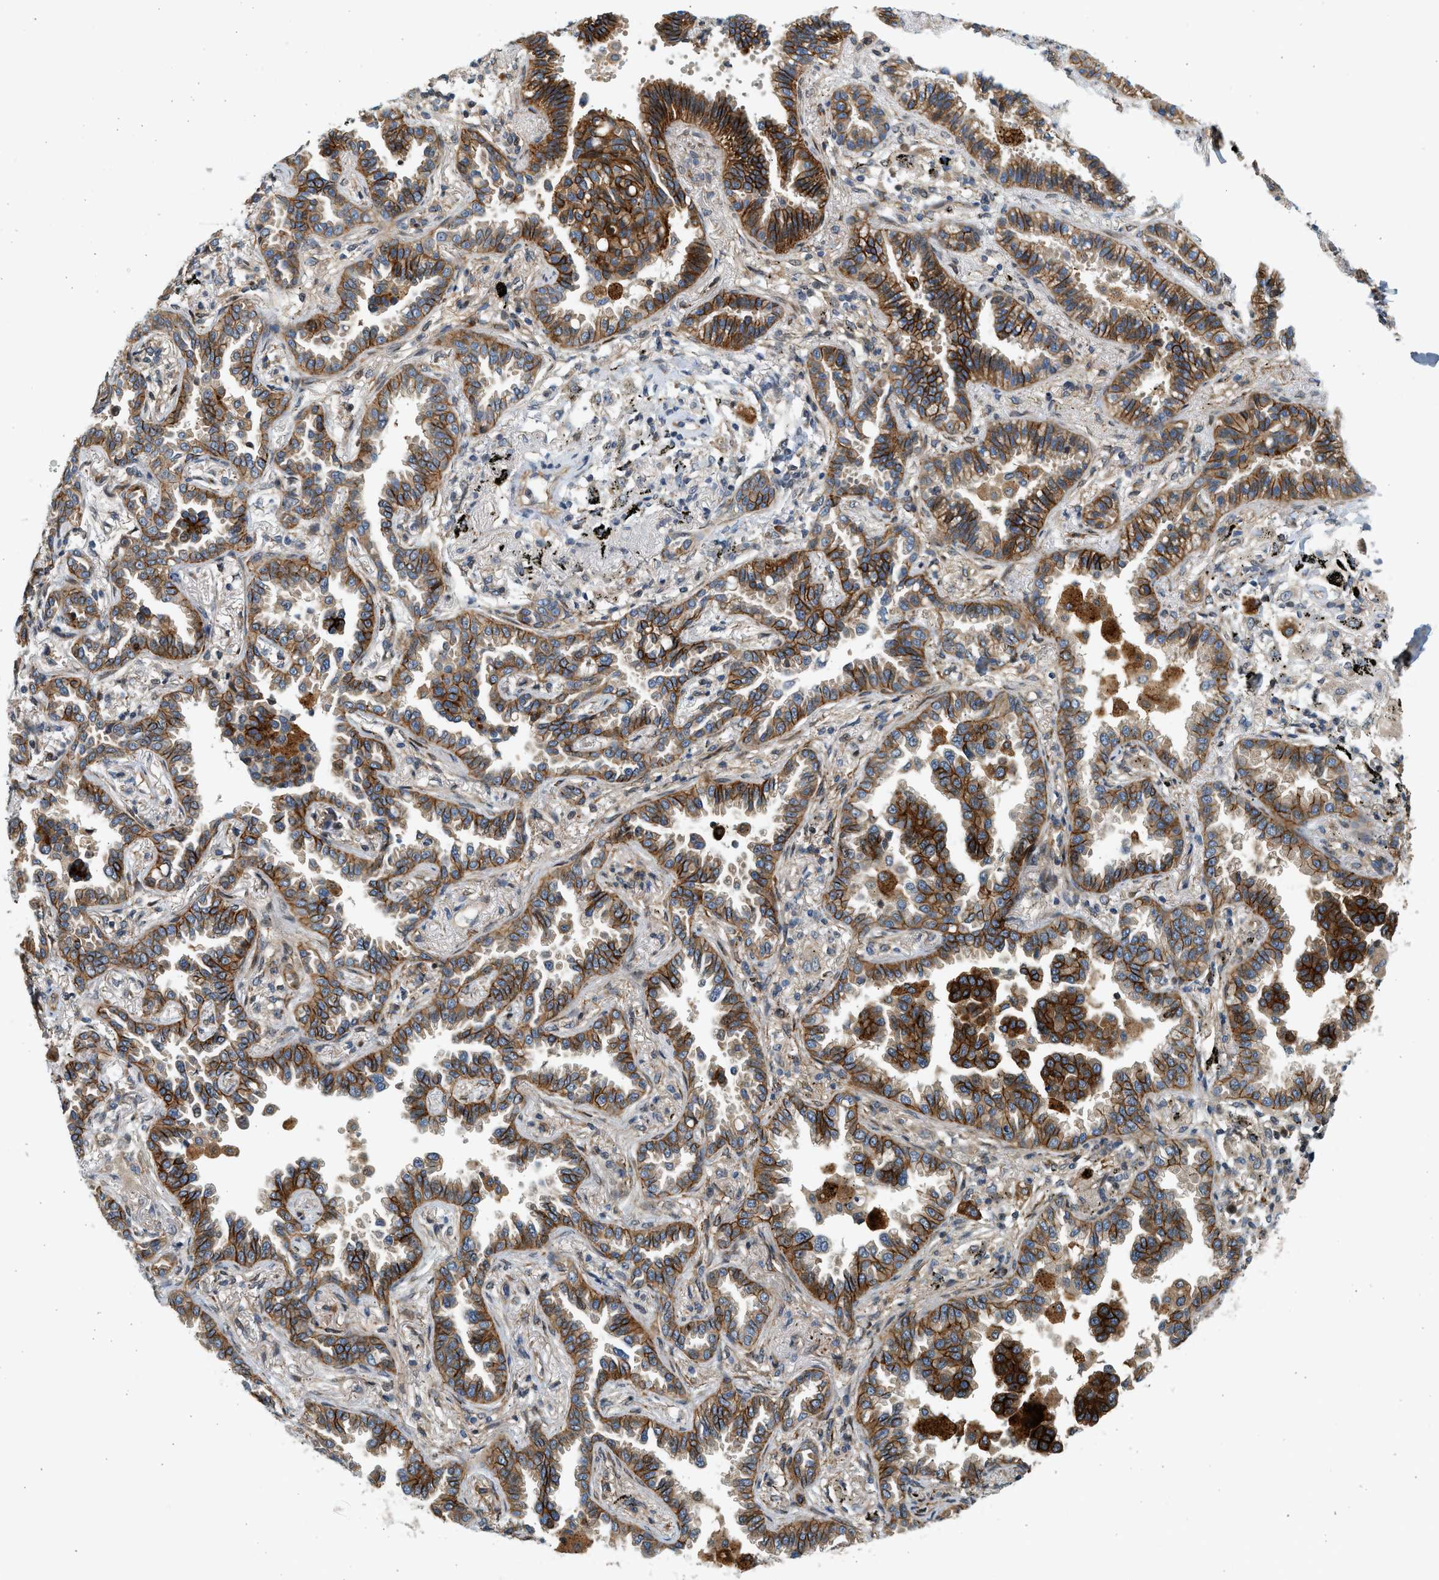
{"staining": {"intensity": "strong", "quantity": ">75%", "location": "cytoplasmic/membranous"}, "tissue": "lung cancer", "cell_type": "Tumor cells", "image_type": "cancer", "snomed": [{"axis": "morphology", "description": "Normal tissue, NOS"}, {"axis": "morphology", "description": "Adenocarcinoma, NOS"}, {"axis": "topography", "description": "Lung"}], "caption": "This image shows immunohistochemistry staining of lung cancer, with high strong cytoplasmic/membranous expression in approximately >75% of tumor cells.", "gene": "NRSN2", "patient": {"sex": "male", "age": 59}}